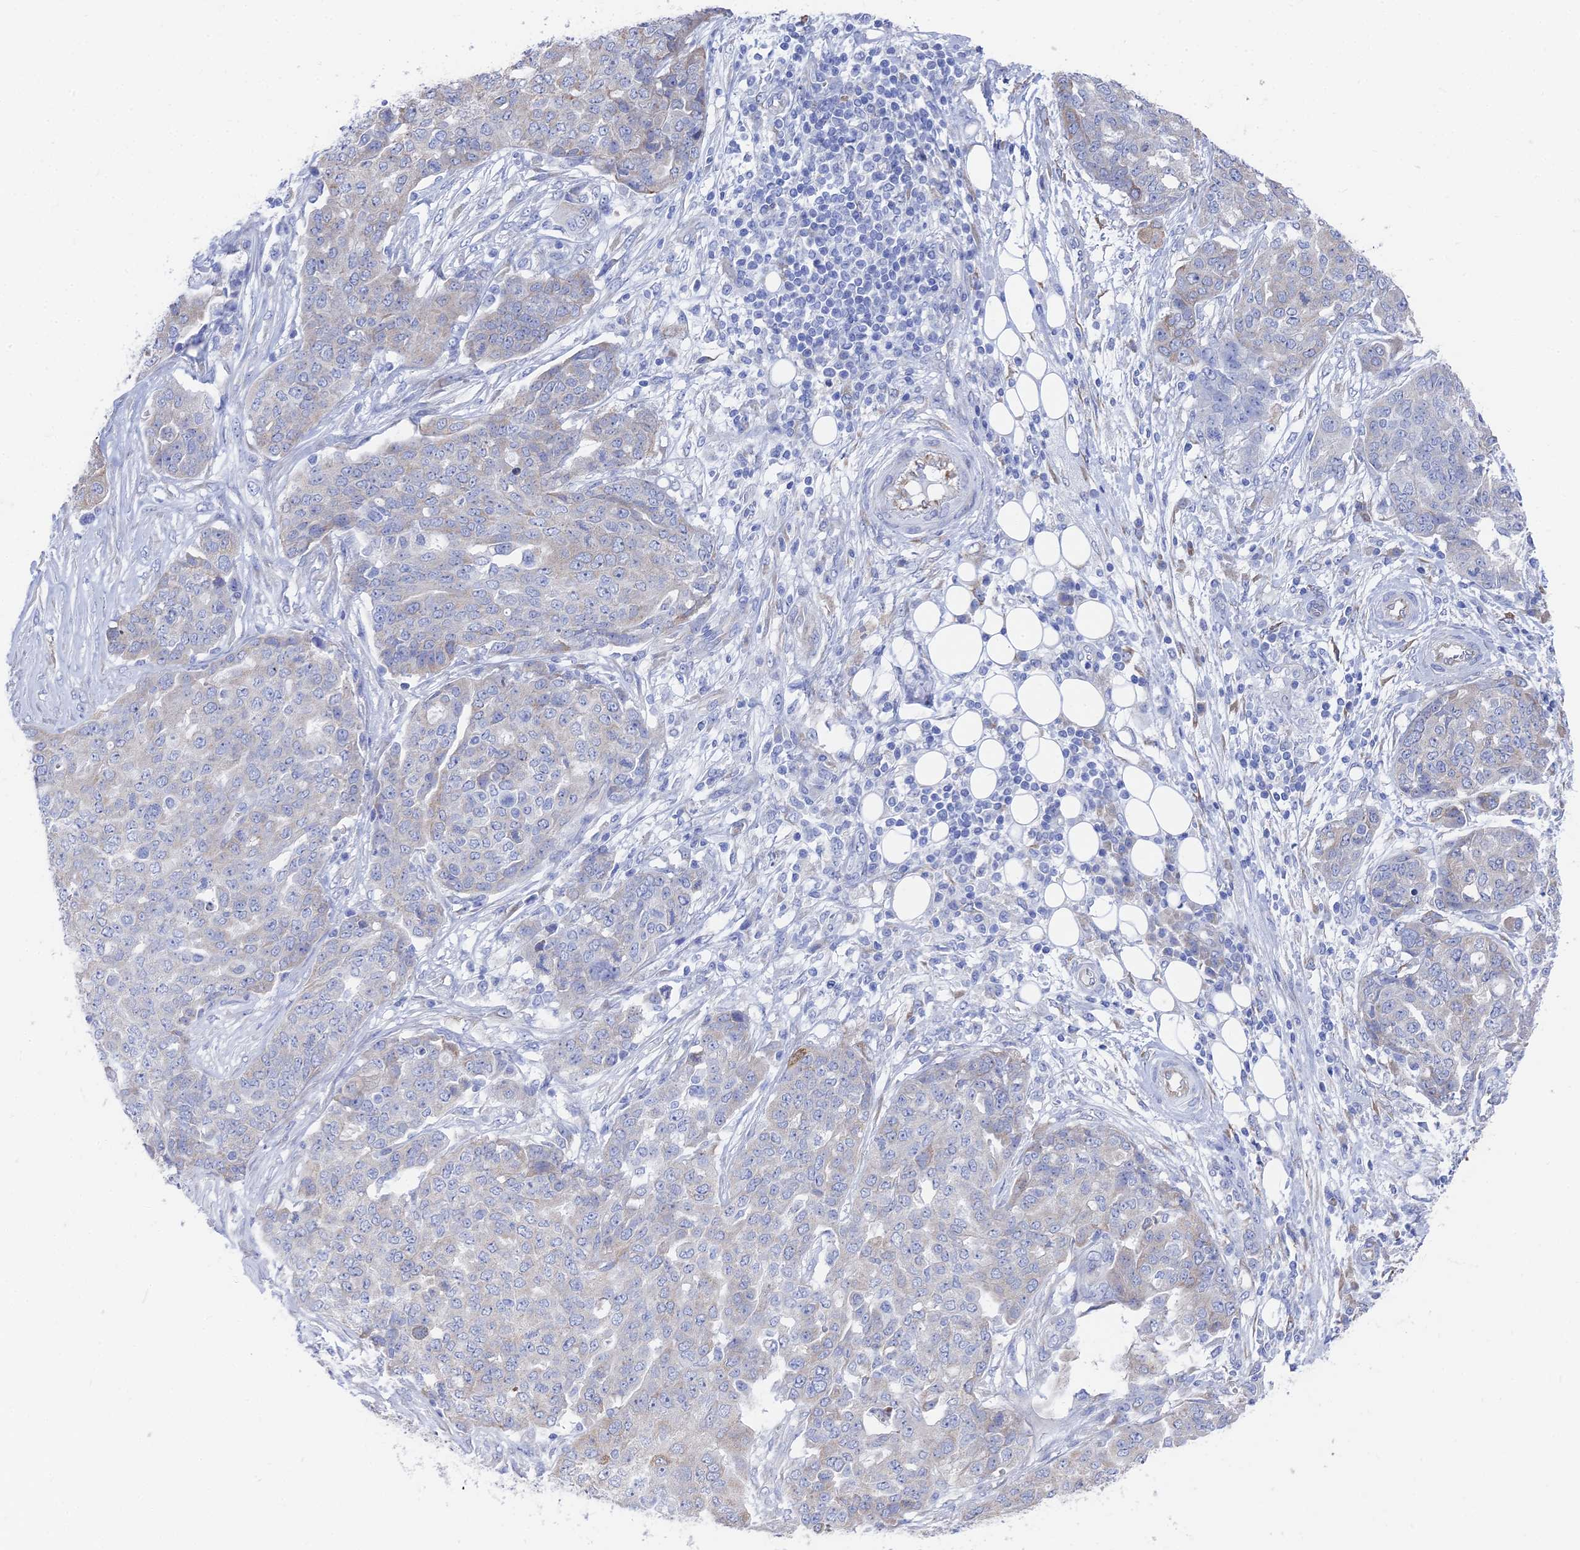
{"staining": {"intensity": "negative", "quantity": "none", "location": "none"}, "tissue": "ovarian cancer", "cell_type": "Tumor cells", "image_type": "cancer", "snomed": [{"axis": "morphology", "description": "Cystadenocarcinoma, serous, NOS"}, {"axis": "topography", "description": "Soft tissue"}, {"axis": "topography", "description": "Ovary"}], "caption": "Immunohistochemistry (IHC) of serous cystadenocarcinoma (ovarian) demonstrates no positivity in tumor cells. The staining was performed using DAB to visualize the protein expression in brown, while the nuclei were stained in blue with hematoxylin (Magnification: 20x).", "gene": "TNNT3", "patient": {"sex": "female", "age": 57}}